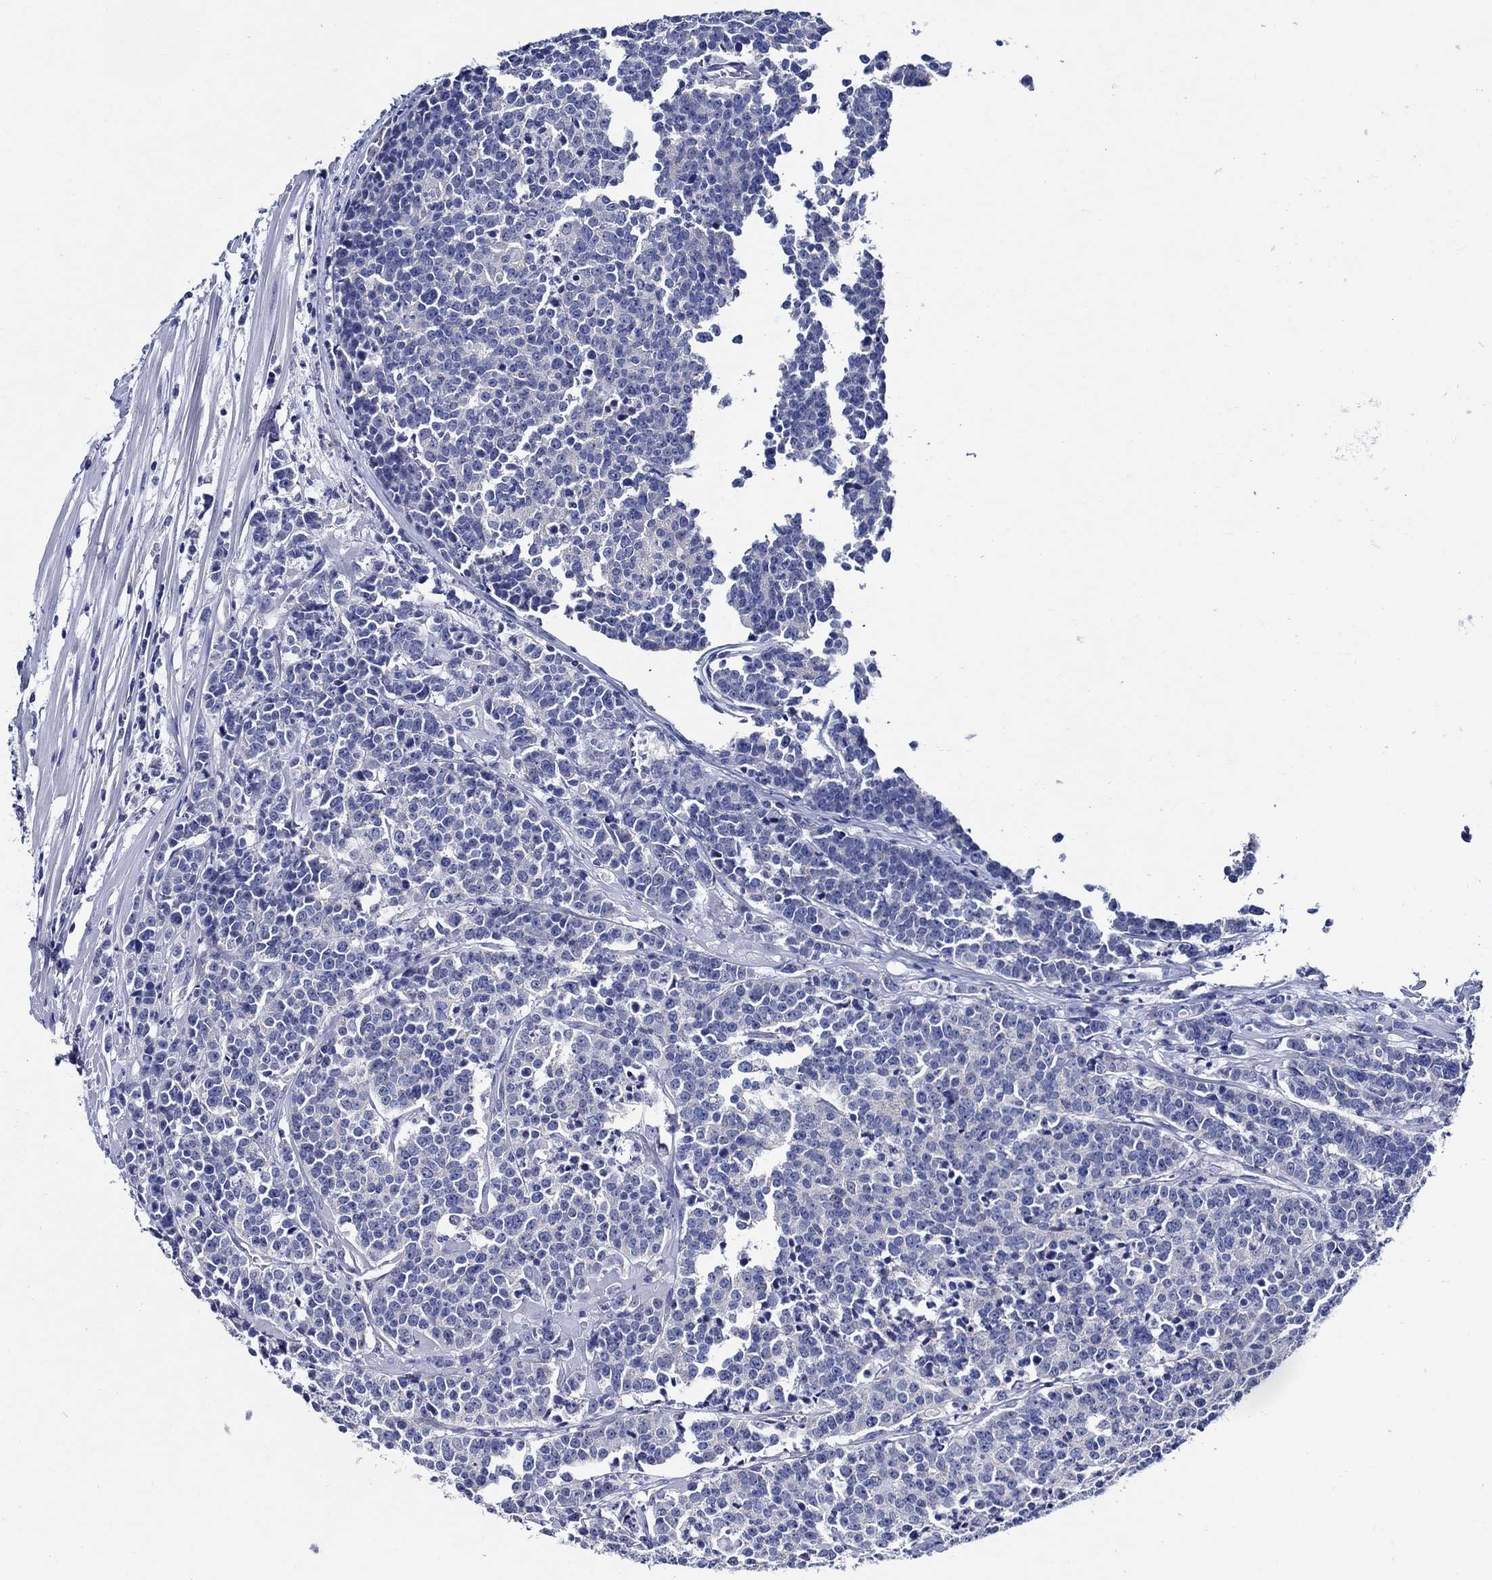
{"staining": {"intensity": "negative", "quantity": "none", "location": "none"}, "tissue": "prostate cancer", "cell_type": "Tumor cells", "image_type": "cancer", "snomed": [{"axis": "morphology", "description": "Adenocarcinoma, NOS"}, {"axis": "topography", "description": "Prostate"}], "caption": "Micrograph shows no protein staining in tumor cells of prostate cancer (adenocarcinoma) tissue.", "gene": "SKOR1", "patient": {"sex": "male", "age": 67}}